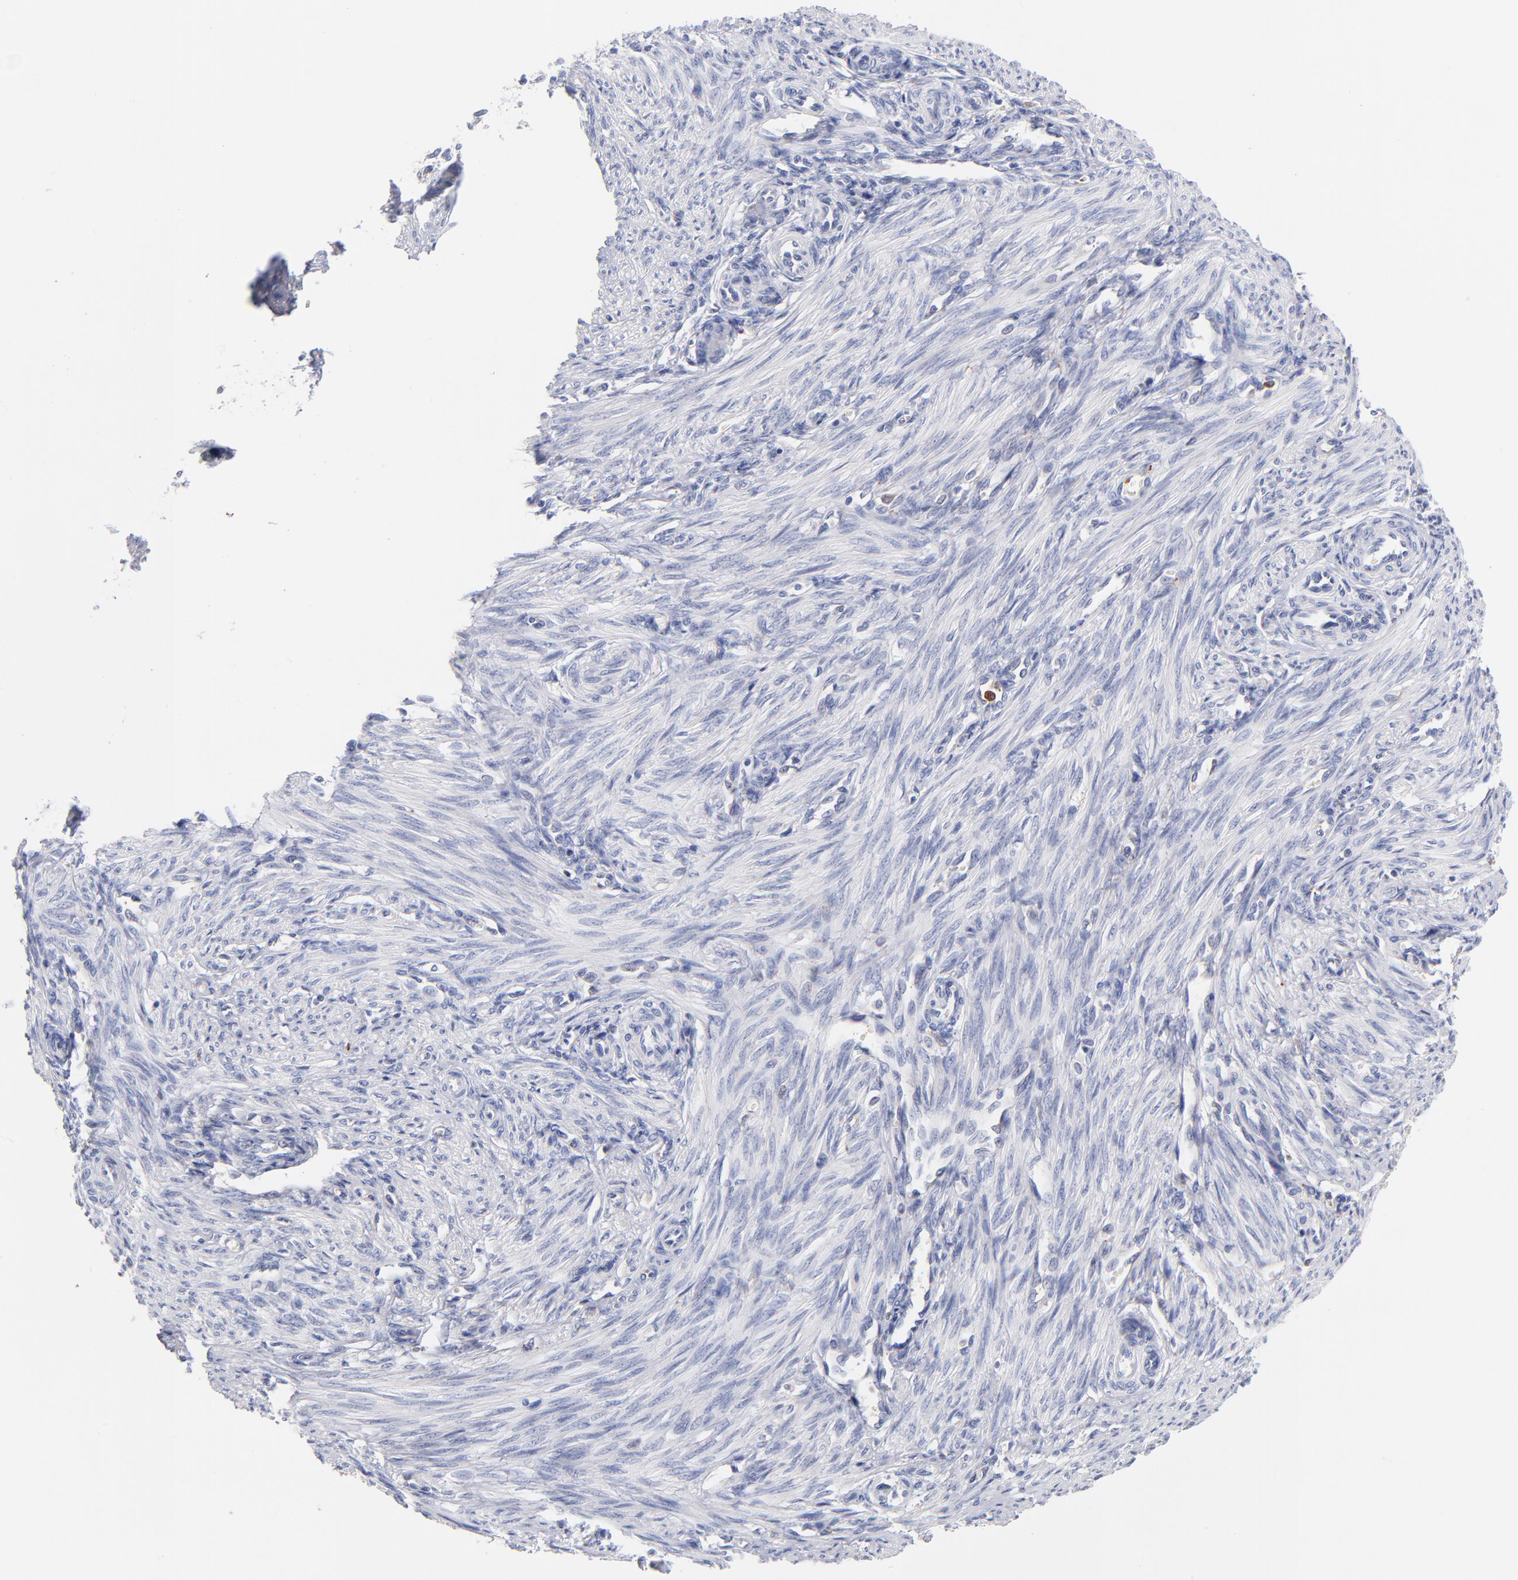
{"staining": {"intensity": "moderate", "quantity": "<25%", "location": "cytoplasmic/membranous"}, "tissue": "endometrium", "cell_type": "Cells in endometrial stroma", "image_type": "normal", "snomed": [{"axis": "morphology", "description": "Normal tissue, NOS"}, {"axis": "topography", "description": "Endometrium"}], "caption": "Immunohistochemical staining of normal human endometrium demonstrates low levels of moderate cytoplasmic/membranous staining in approximately <25% of cells in endometrial stroma. Using DAB (3,3'-diaminobenzidine) (brown) and hematoxylin (blue) stains, captured at high magnification using brightfield microscopy.", "gene": "BID", "patient": {"sex": "female", "age": 27}}